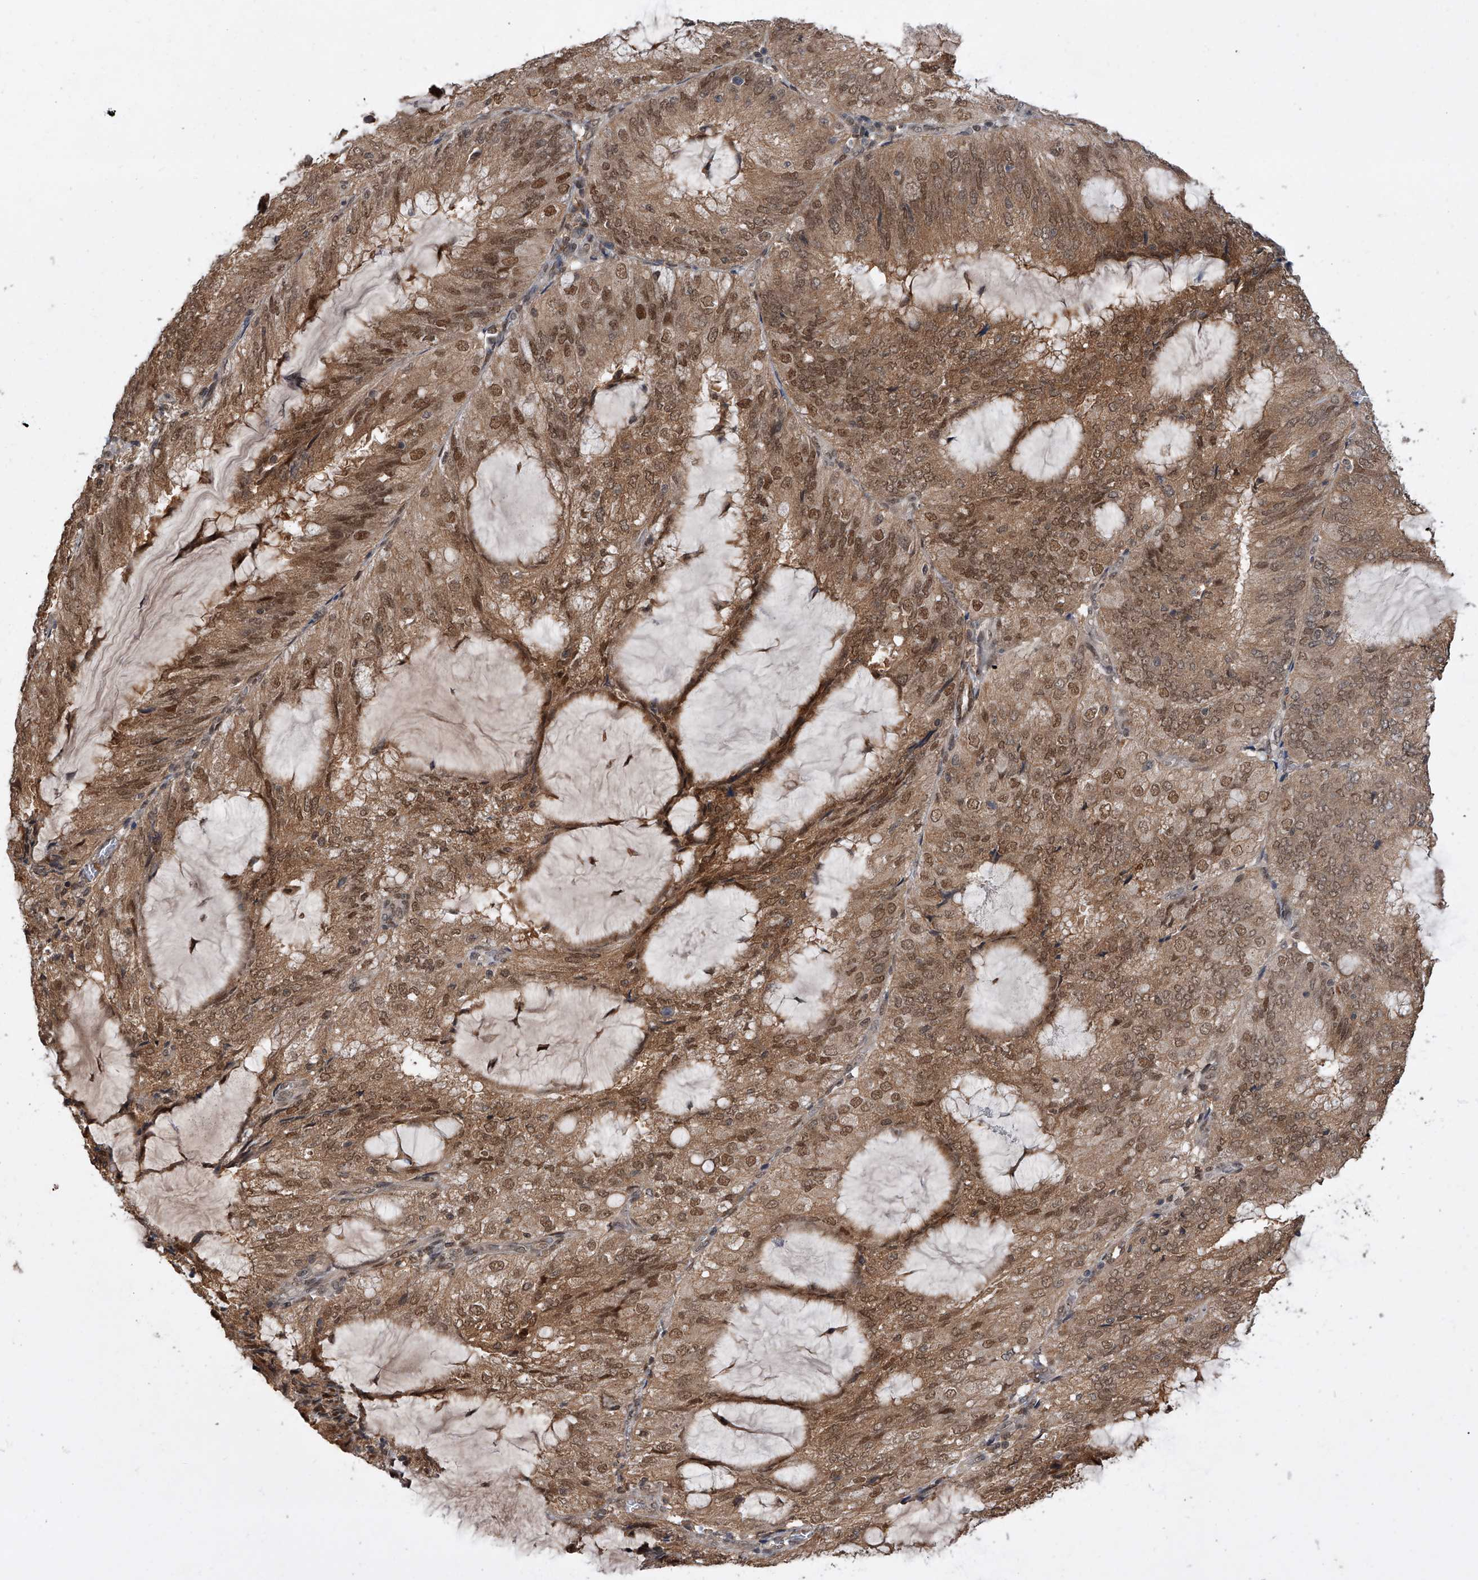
{"staining": {"intensity": "moderate", "quantity": ">75%", "location": "cytoplasmic/membranous,nuclear"}, "tissue": "endometrial cancer", "cell_type": "Tumor cells", "image_type": "cancer", "snomed": [{"axis": "morphology", "description": "Adenocarcinoma, NOS"}, {"axis": "topography", "description": "Endometrium"}], "caption": "Protein analysis of adenocarcinoma (endometrial) tissue demonstrates moderate cytoplasmic/membranous and nuclear staining in approximately >75% of tumor cells.", "gene": "BHLHE23", "patient": {"sex": "female", "age": 81}}